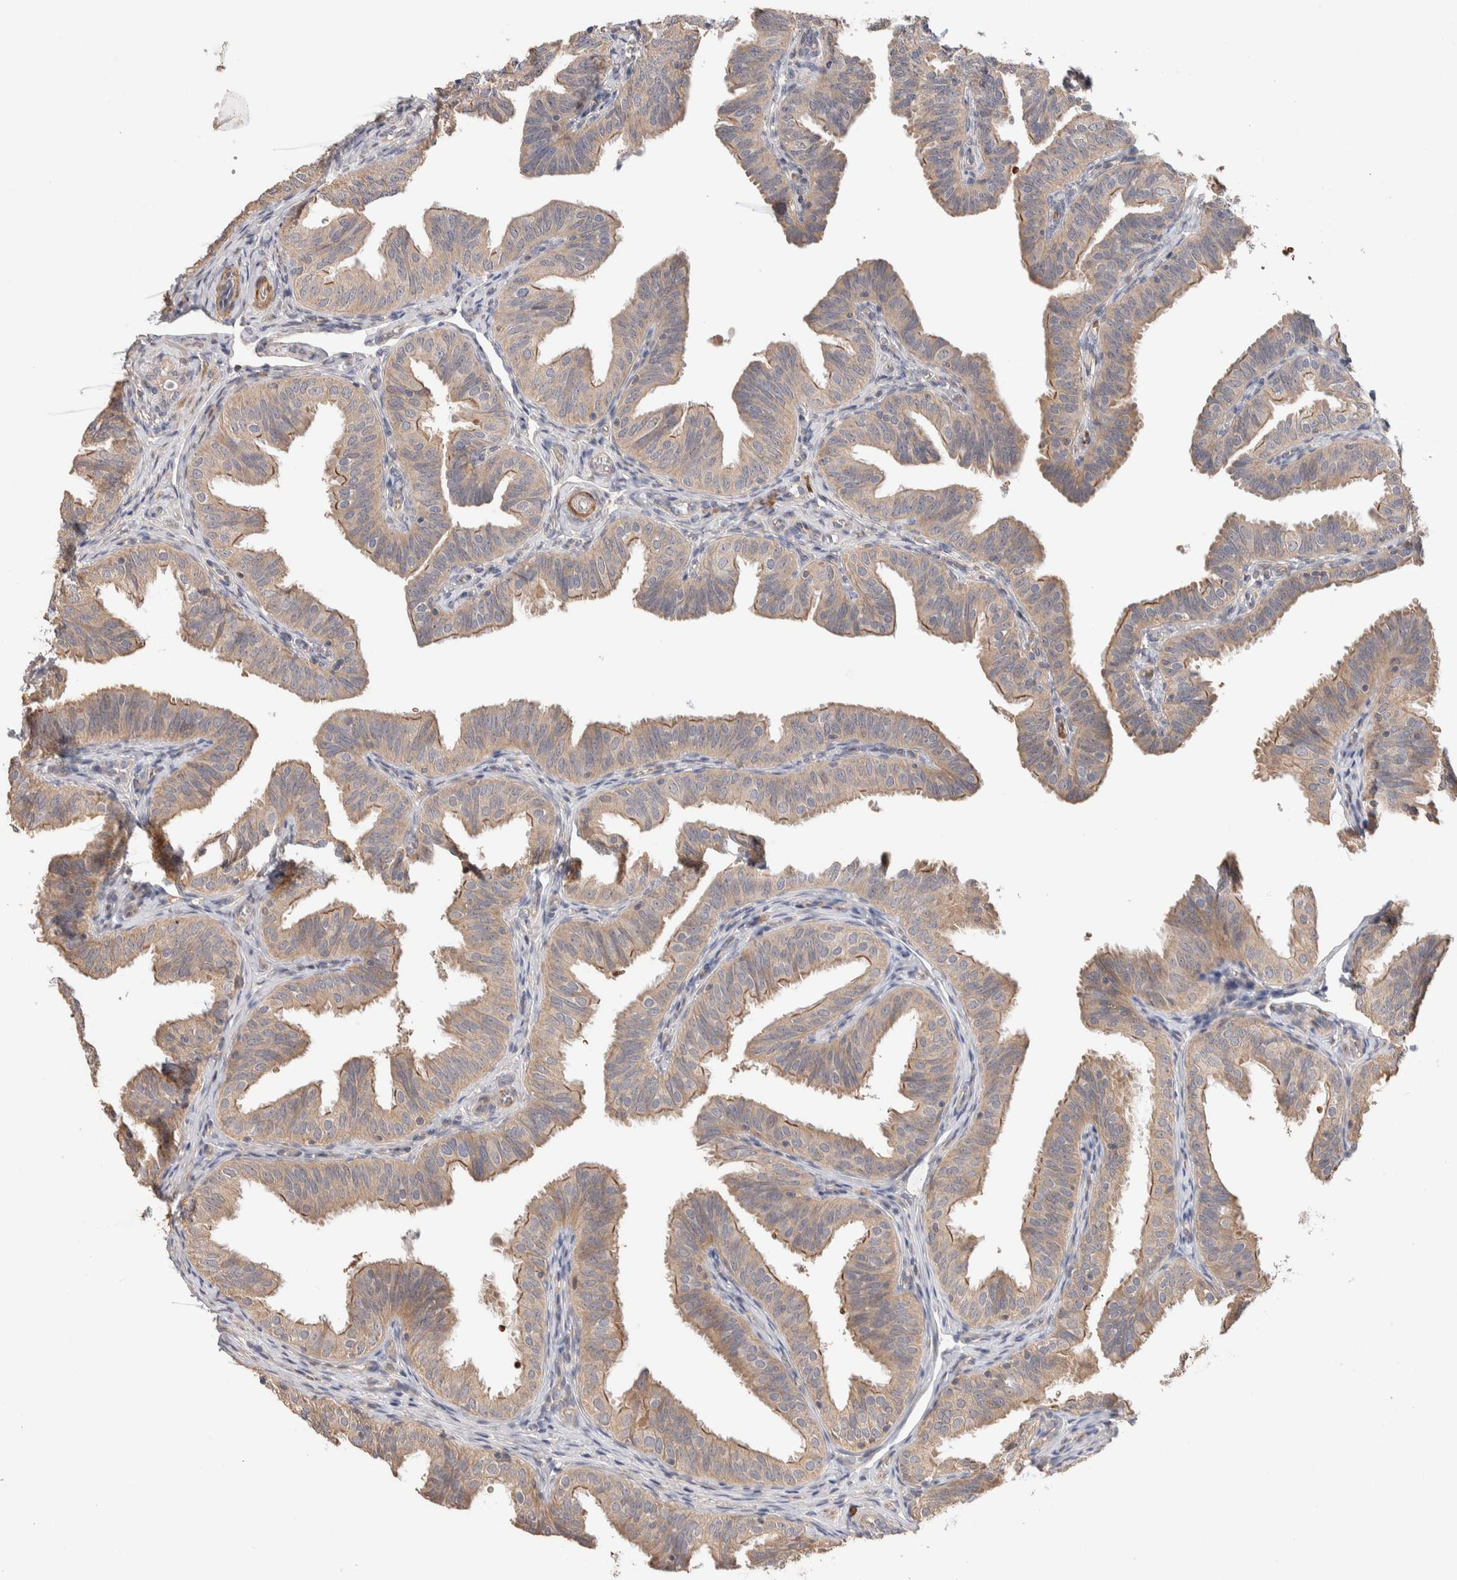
{"staining": {"intensity": "weak", "quantity": ">75%", "location": "cytoplasmic/membranous"}, "tissue": "fallopian tube", "cell_type": "Glandular cells", "image_type": "normal", "snomed": [{"axis": "morphology", "description": "Normal tissue, NOS"}, {"axis": "topography", "description": "Fallopian tube"}], "caption": "An image of fallopian tube stained for a protein displays weak cytoplasmic/membranous brown staining in glandular cells. (IHC, brightfield microscopy, high magnification).", "gene": "WDR91", "patient": {"sex": "female", "age": 35}}